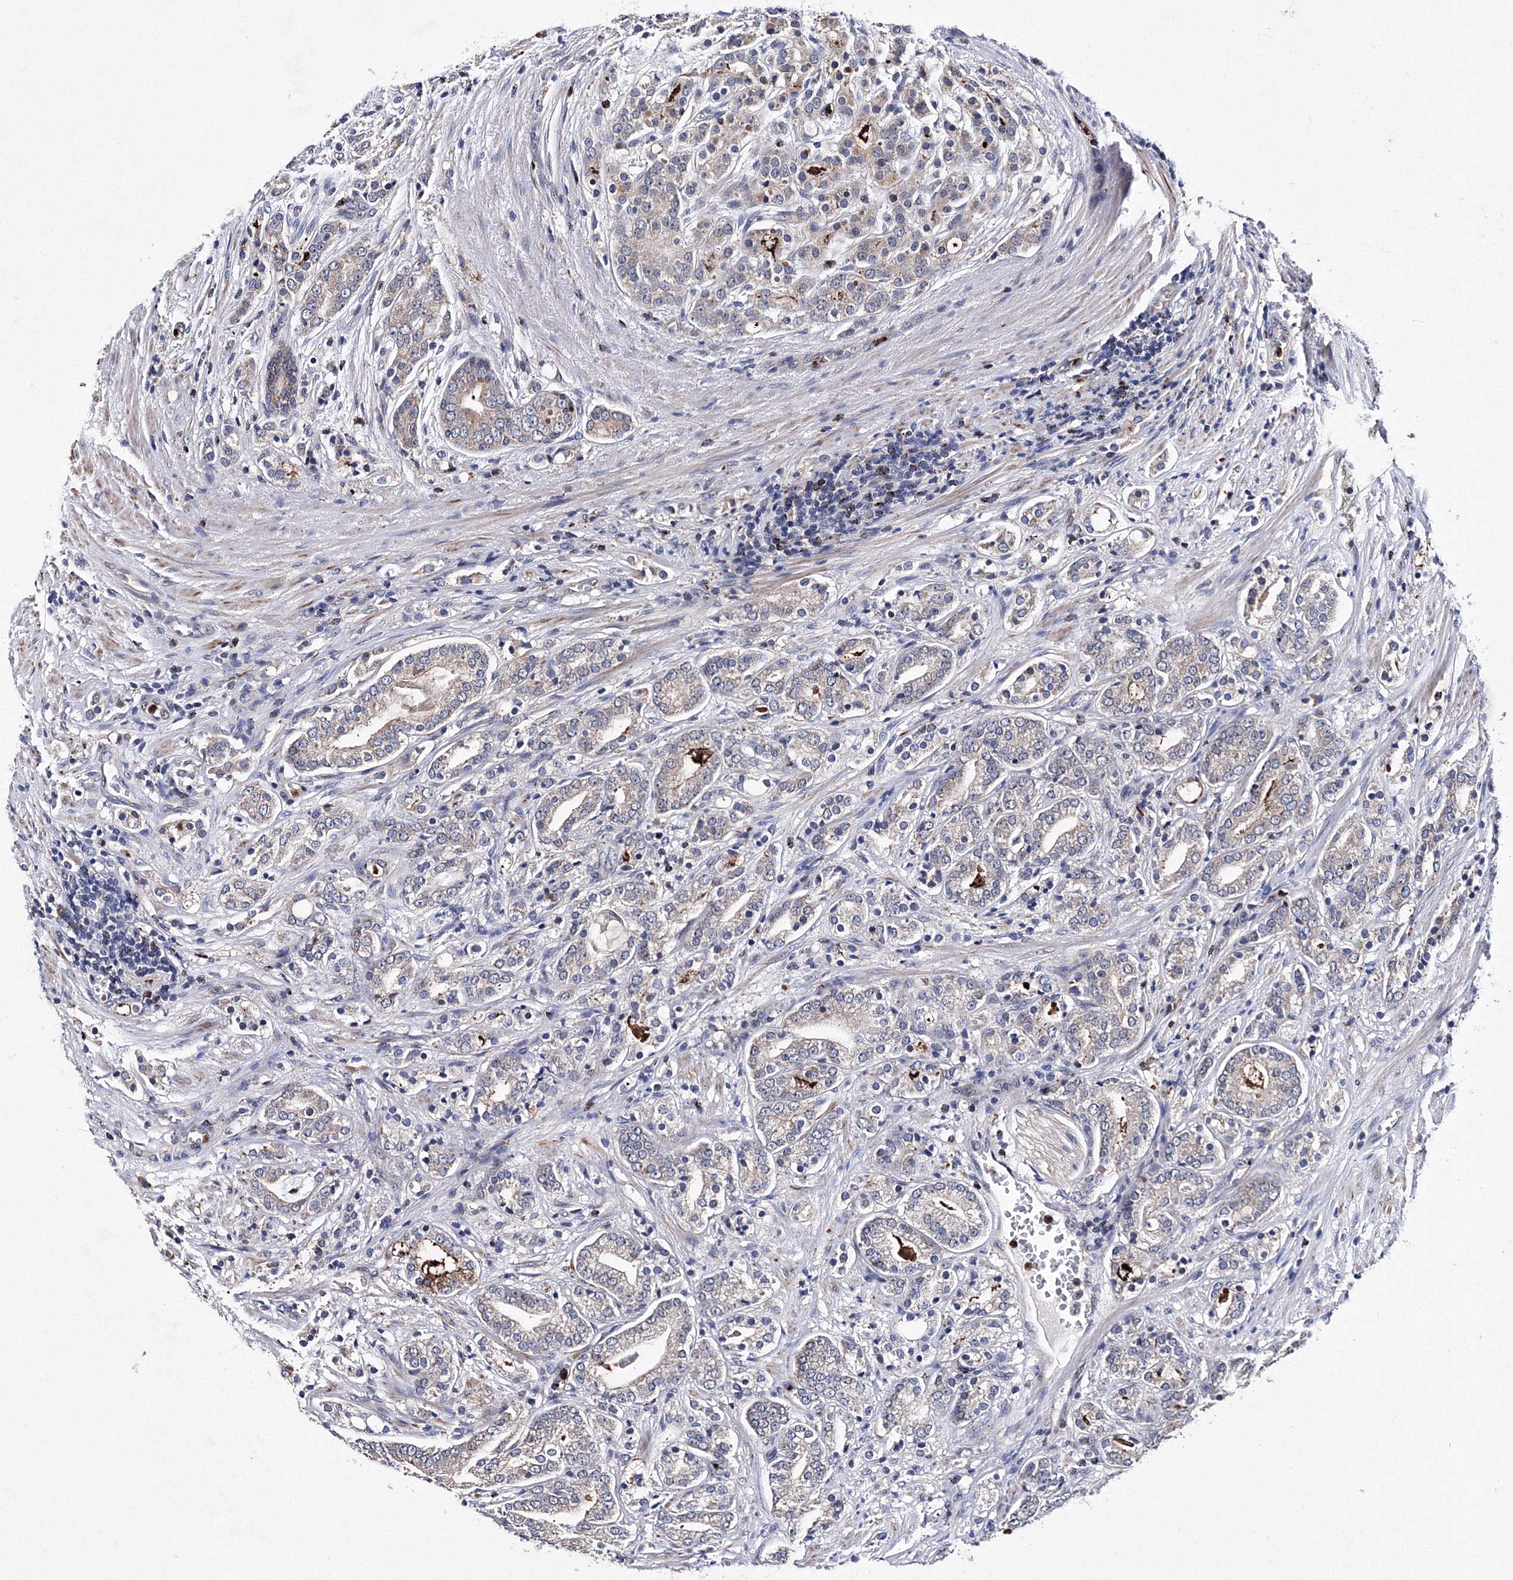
{"staining": {"intensity": "weak", "quantity": "<25%", "location": "cytoplasmic/membranous"}, "tissue": "prostate cancer", "cell_type": "Tumor cells", "image_type": "cancer", "snomed": [{"axis": "morphology", "description": "Adenocarcinoma, High grade"}, {"axis": "topography", "description": "Prostate"}], "caption": "Immunohistochemical staining of prostate high-grade adenocarcinoma shows no significant positivity in tumor cells.", "gene": "PHYKPL", "patient": {"sex": "male", "age": 57}}